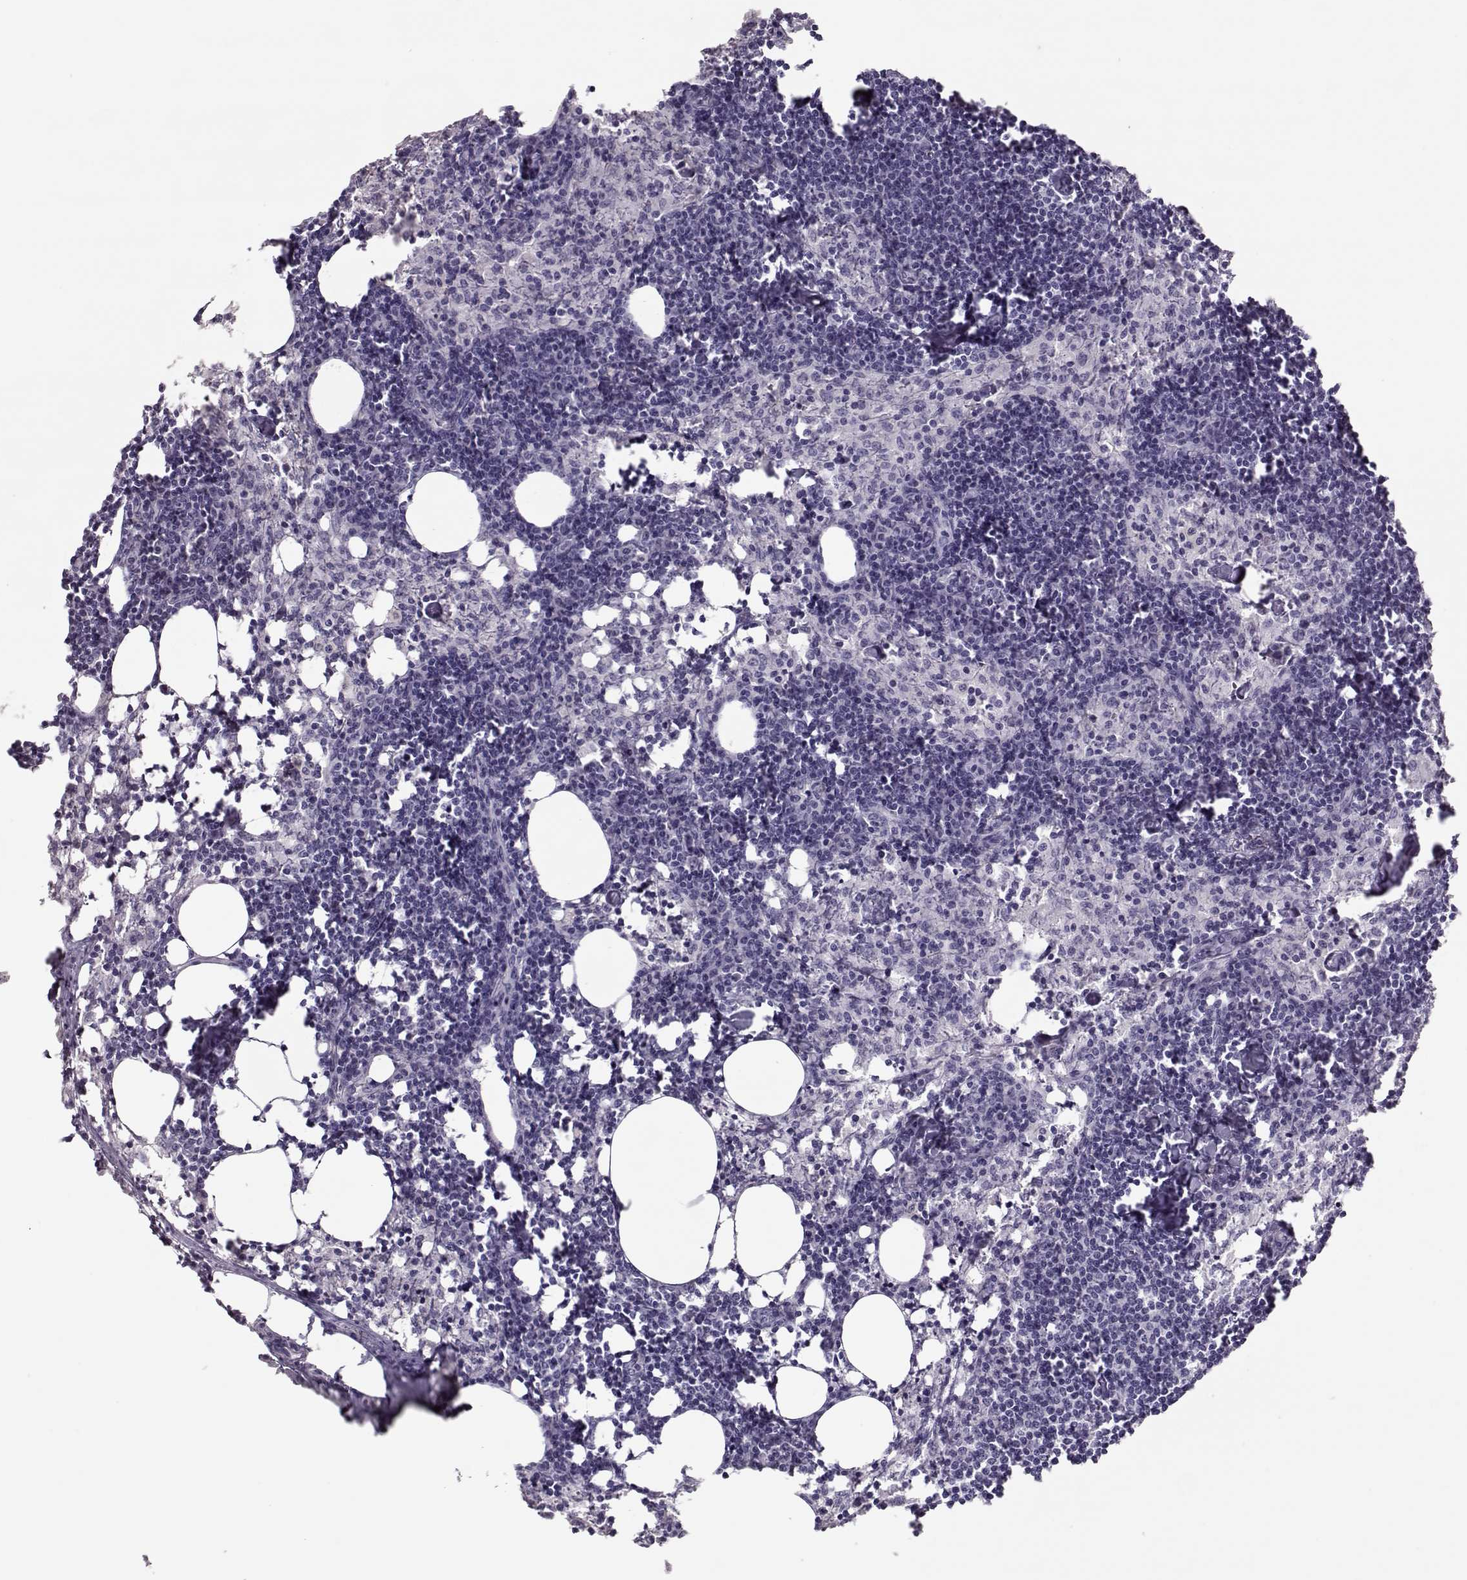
{"staining": {"intensity": "weak", "quantity": "<25%", "location": "nuclear"}, "tissue": "lymph node", "cell_type": "Germinal center cells", "image_type": "normal", "snomed": [{"axis": "morphology", "description": "Normal tissue, NOS"}, {"axis": "topography", "description": "Lymph node"}], "caption": "This is an immunohistochemistry histopathology image of unremarkable human lymph node. There is no expression in germinal center cells.", "gene": "SGO1", "patient": {"sex": "female", "age": 52}}